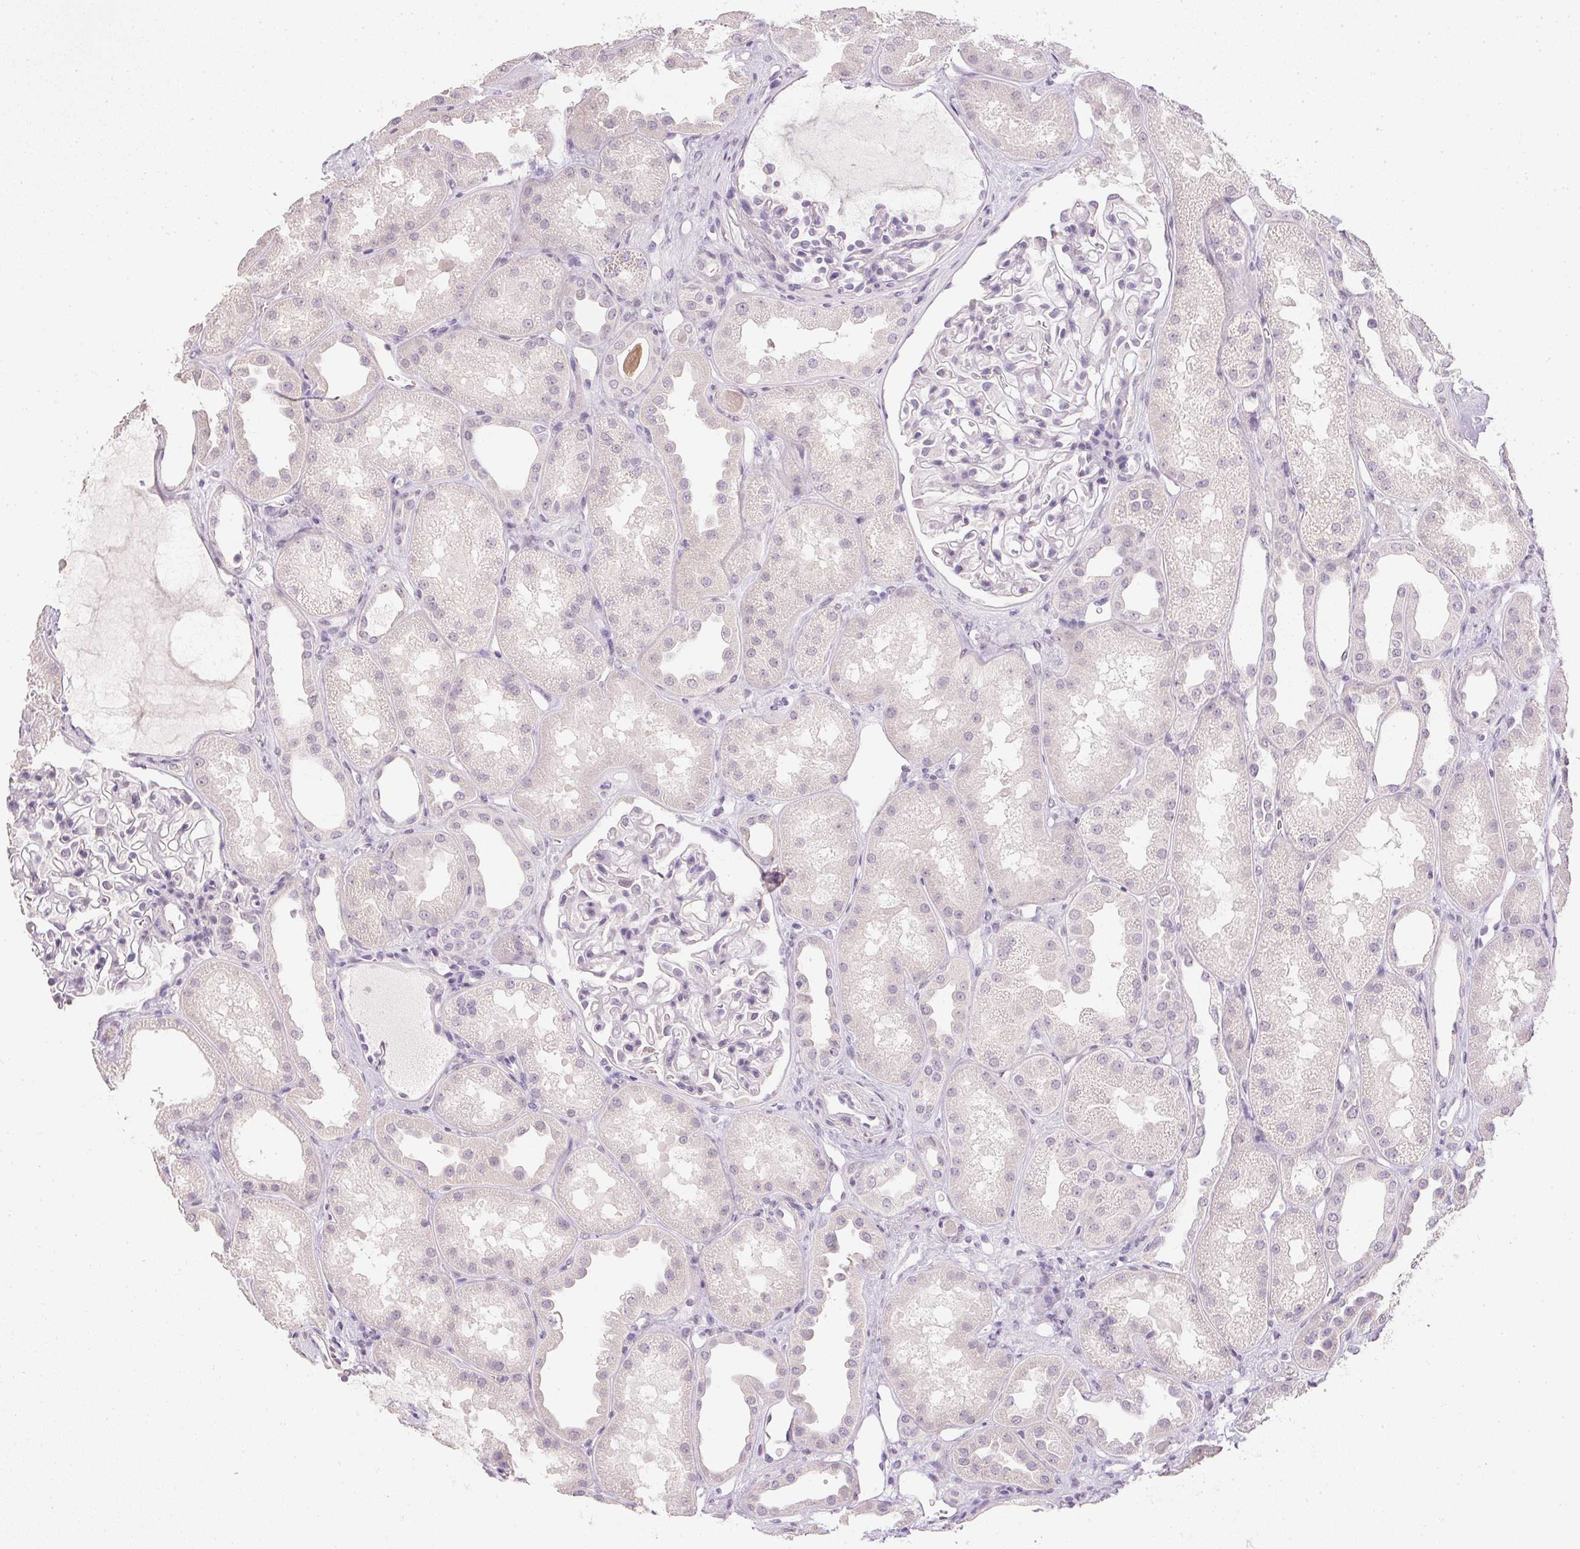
{"staining": {"intensity": "negative", "quantity": "none", "location": "none"}, "tissue": "kidney", "cell_type": "Cells in glomeruli", "image_type": "normal", "snomed": [{"axis": "morphology", "description": "Normal tissue, NOS"}, {"axis": "topography", "description": "Kidney"}], "caption": "Kidney stained for a protein using immunohistochemistry (IHC) displays no positivity cells in glomeruli.", "gene": "PPY", "patient": {"sex": "male", "age": 61}}